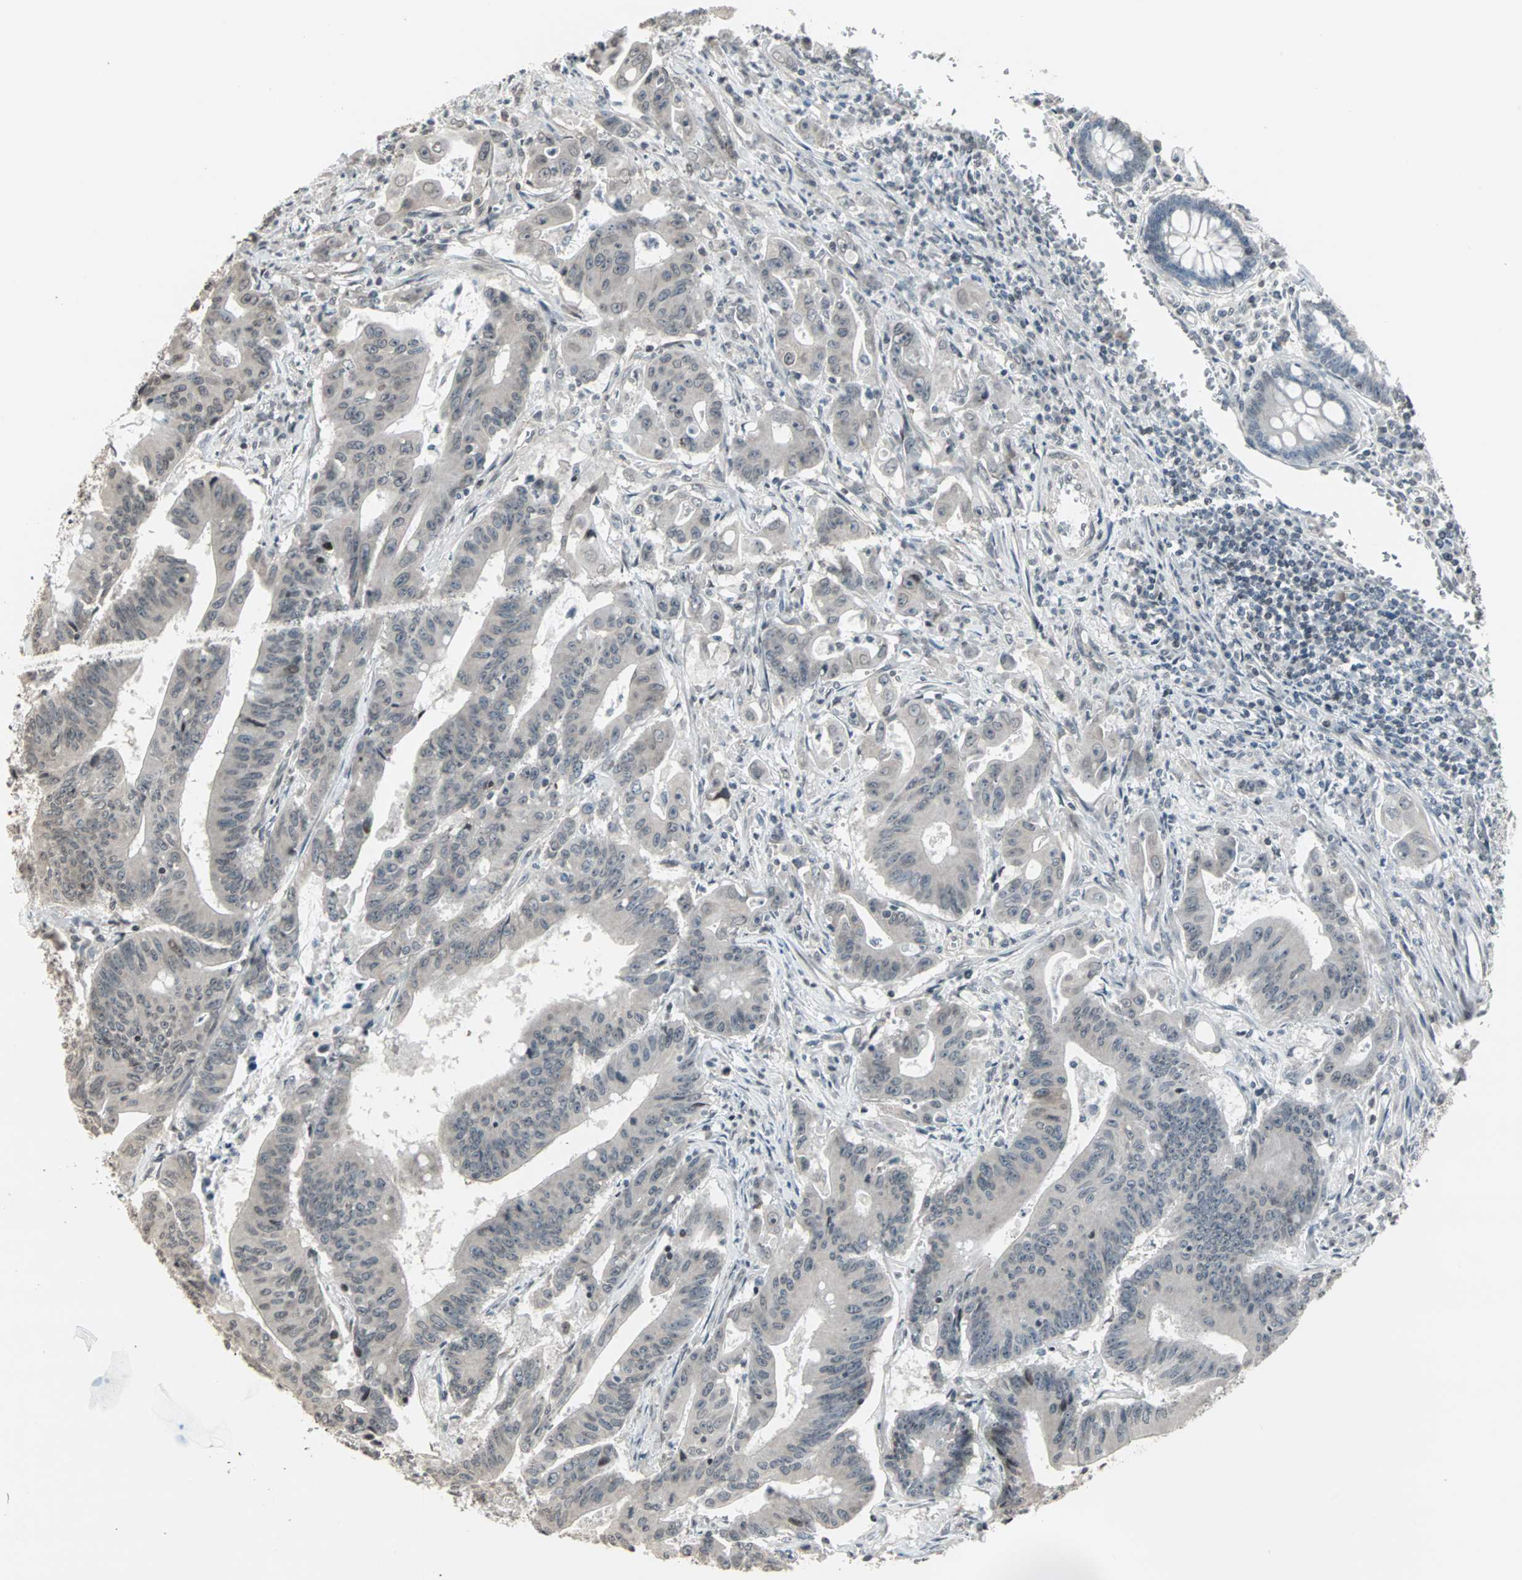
{"staining": {"intensity": "negative", "quantity": "none", "location": "none"}, "tissue": "colorectal cancer", "cell_type": "Tumor cells", "image_type": "cancer", "snomed": [{"axis": "morphology", "description": "Adenocarcinoma, NOS"}, {"axis": "topography", "description": "Colon"}], "caption": "Adenocarcinoma (colorectal) stained for a protein using immunohistochemistry shows no positivity tumor cells.", "gene": "CBLC", "patient": {"sex": "male", "age": 45}}